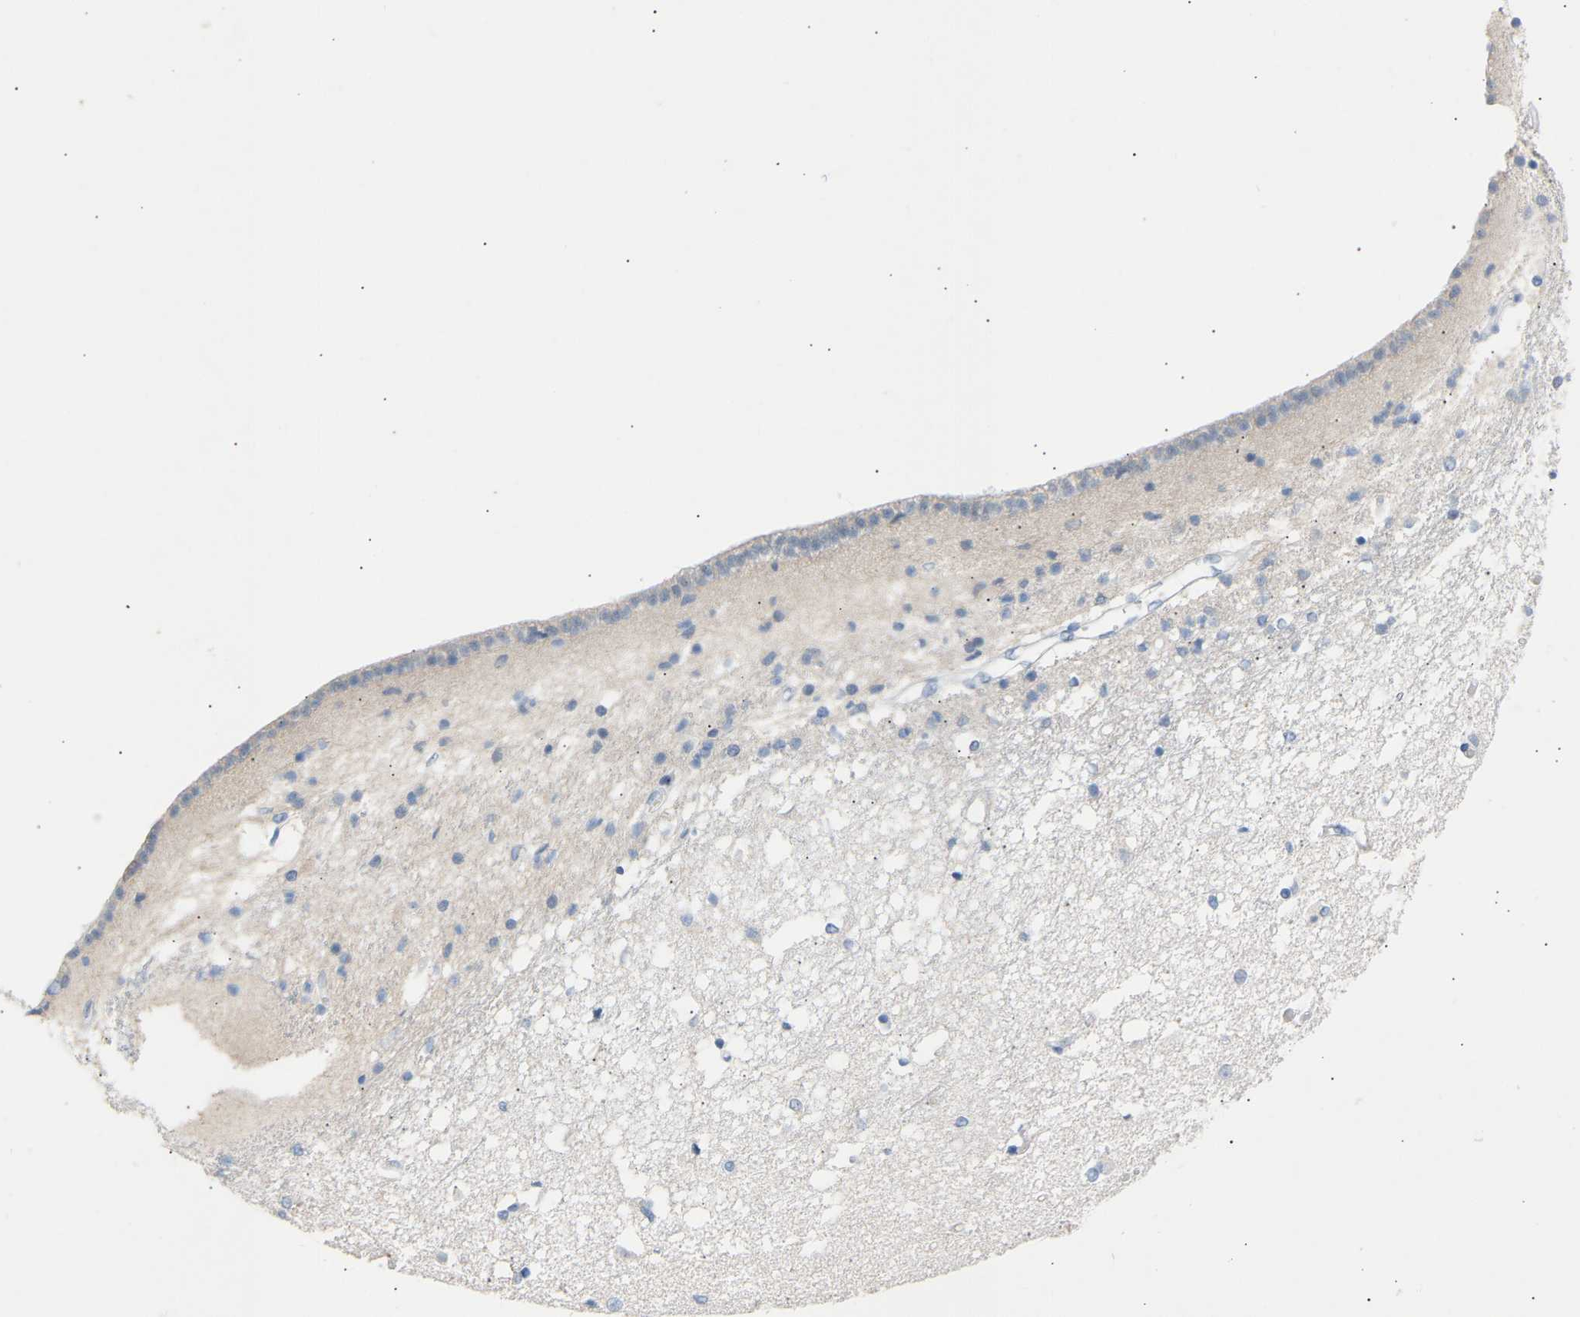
{"staining": {"intensity": "negative", "quantity": "none", "location": "none"}, "tissue": "caudate", "cell_type": "Glial cells", "image_type": "normal", "snomed": [{"axis": "morphology", "description": "Normal tissue, NOS"}, {"axis": "topography", "description": "Lateral ventricle wall"}], "caption": "A high-resolution image shows immunohistochemistry (IHC) staining of benign caudate, which reveals no significant positivity in glial cells.", "gene": "PEX1", "patient": {"sex": "male", "age": 45}}